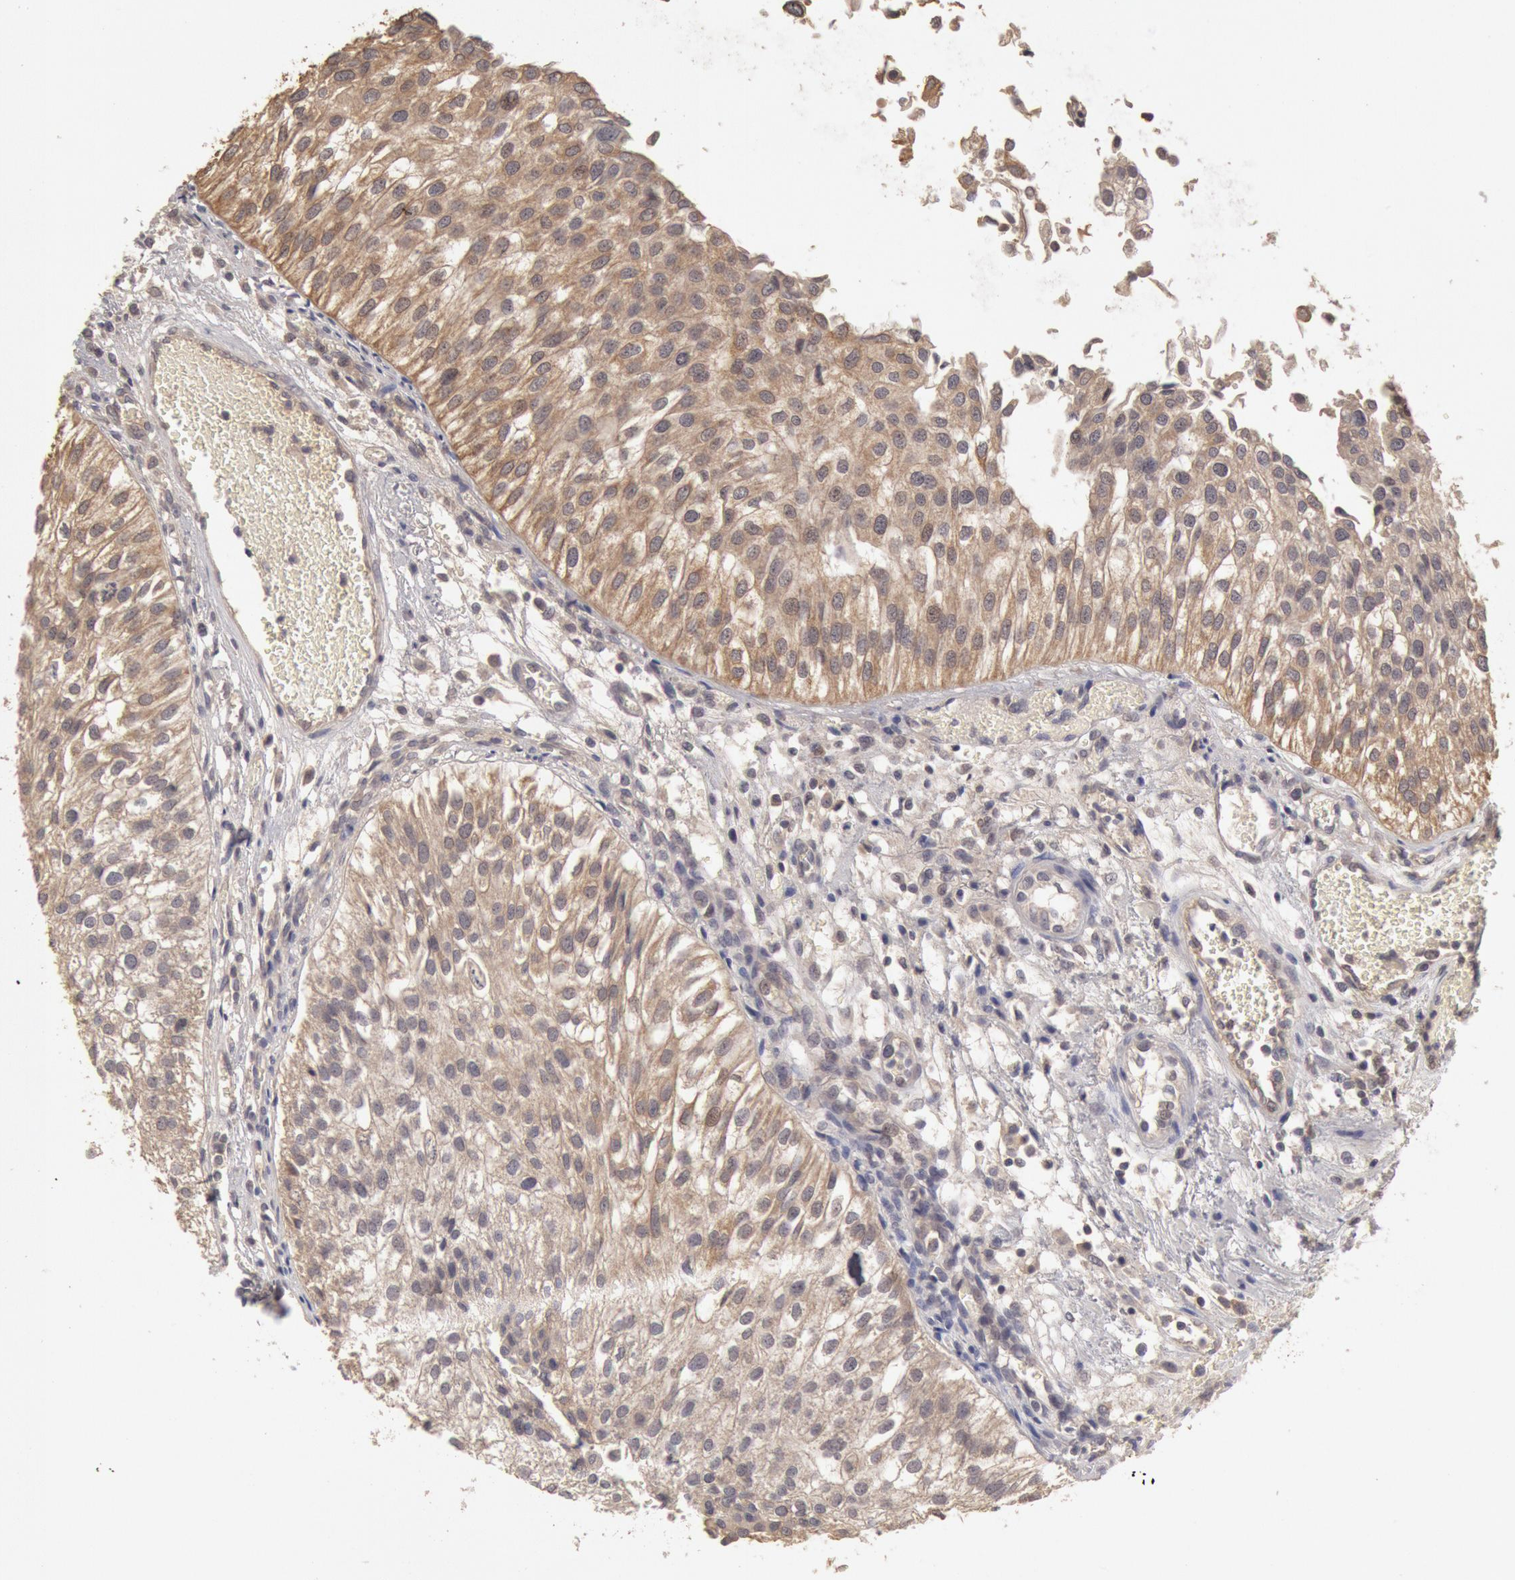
{"staining": {"intensity": "weak", "quantity": ">75%", "location": "cytoplasmic/membranous"}, "tissue": "urothelial cancer", "cell_type": "Tumor cells", "image_type": "cancer", "snomed": [{"axis": "morphology", "description": "Urothelial carcinoma, Low grade"}, {"axis": "topography", "description": "Urinary bladder"}], "caption": "This is a micrograph of IHC staining of low-grade urothelial carcinoma, which shows weak expression in the cytoplasmic/membranous of tumor cells.", "gene": "ZFP36L1", "patient": {"sex": "female", "age": 89}}